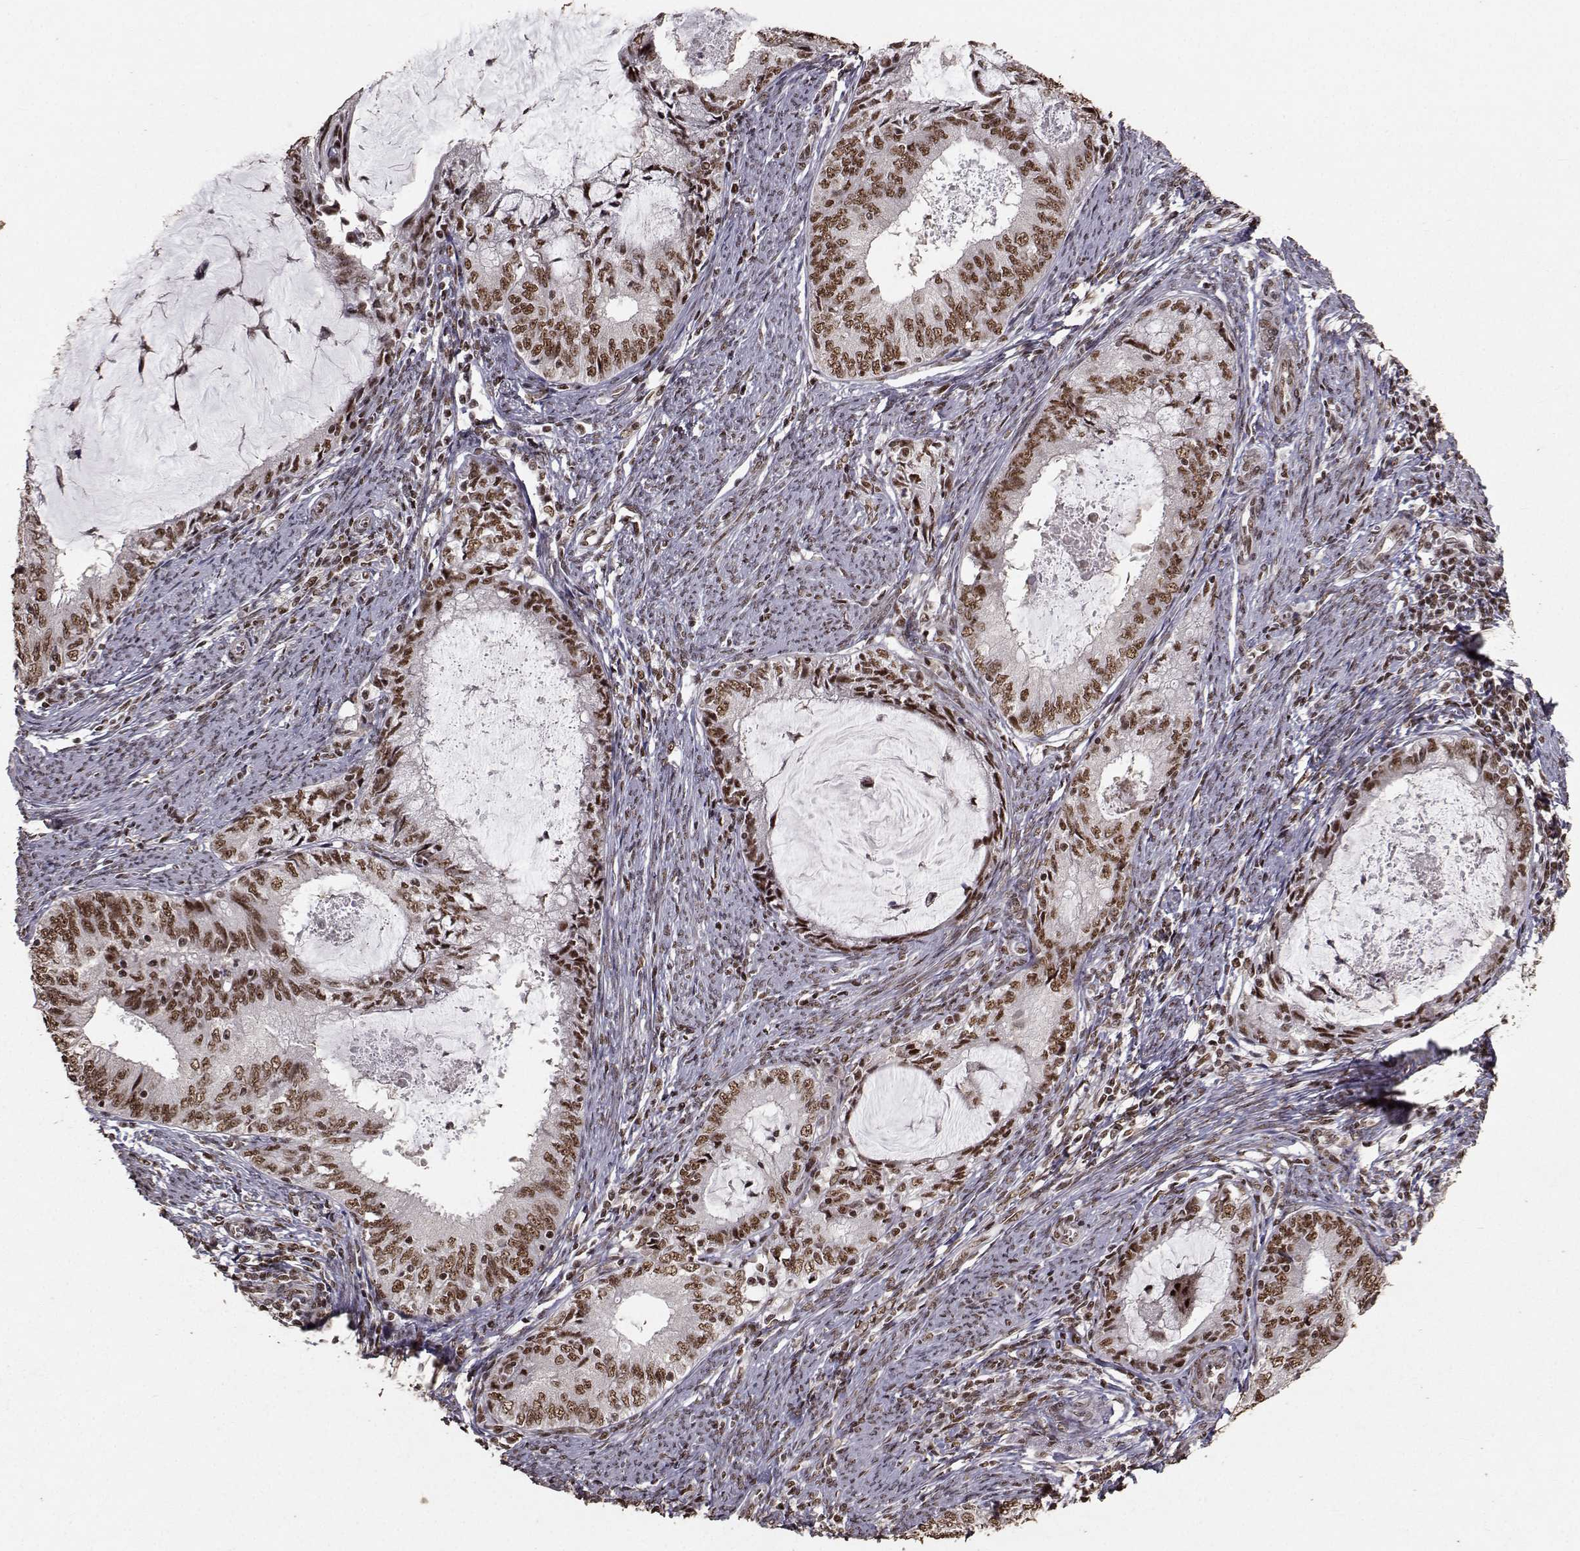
{"staining": {"intensity": "strong", "quantity": ">75%", "location": "nuclear"}, "tissue": "endometrial cancer", "cell_type": "Tumor cells", "image_type": "cancer", "snomed": [{"axis": "morphology", "description": "Adenocarcinoma, NOS"}, {"axis": "topography", "description": "Endometrium"}], "caption": "Endometrial cancer (adenocarcinoma) stained with DAB (3,3'-diaminobenzidine) immunohistochemistry (IHC) shows high levels of strong nuclear positivity in approximately >75% of tumor cells. The staining is performed using DAB (3,3'-diaminobenzidine) brown chromogen to label protein expression. The nuclei are counter-stained blue using hematoxylin.", "gene": "SF1", "patient": {"sex": "female", "age": 57}}